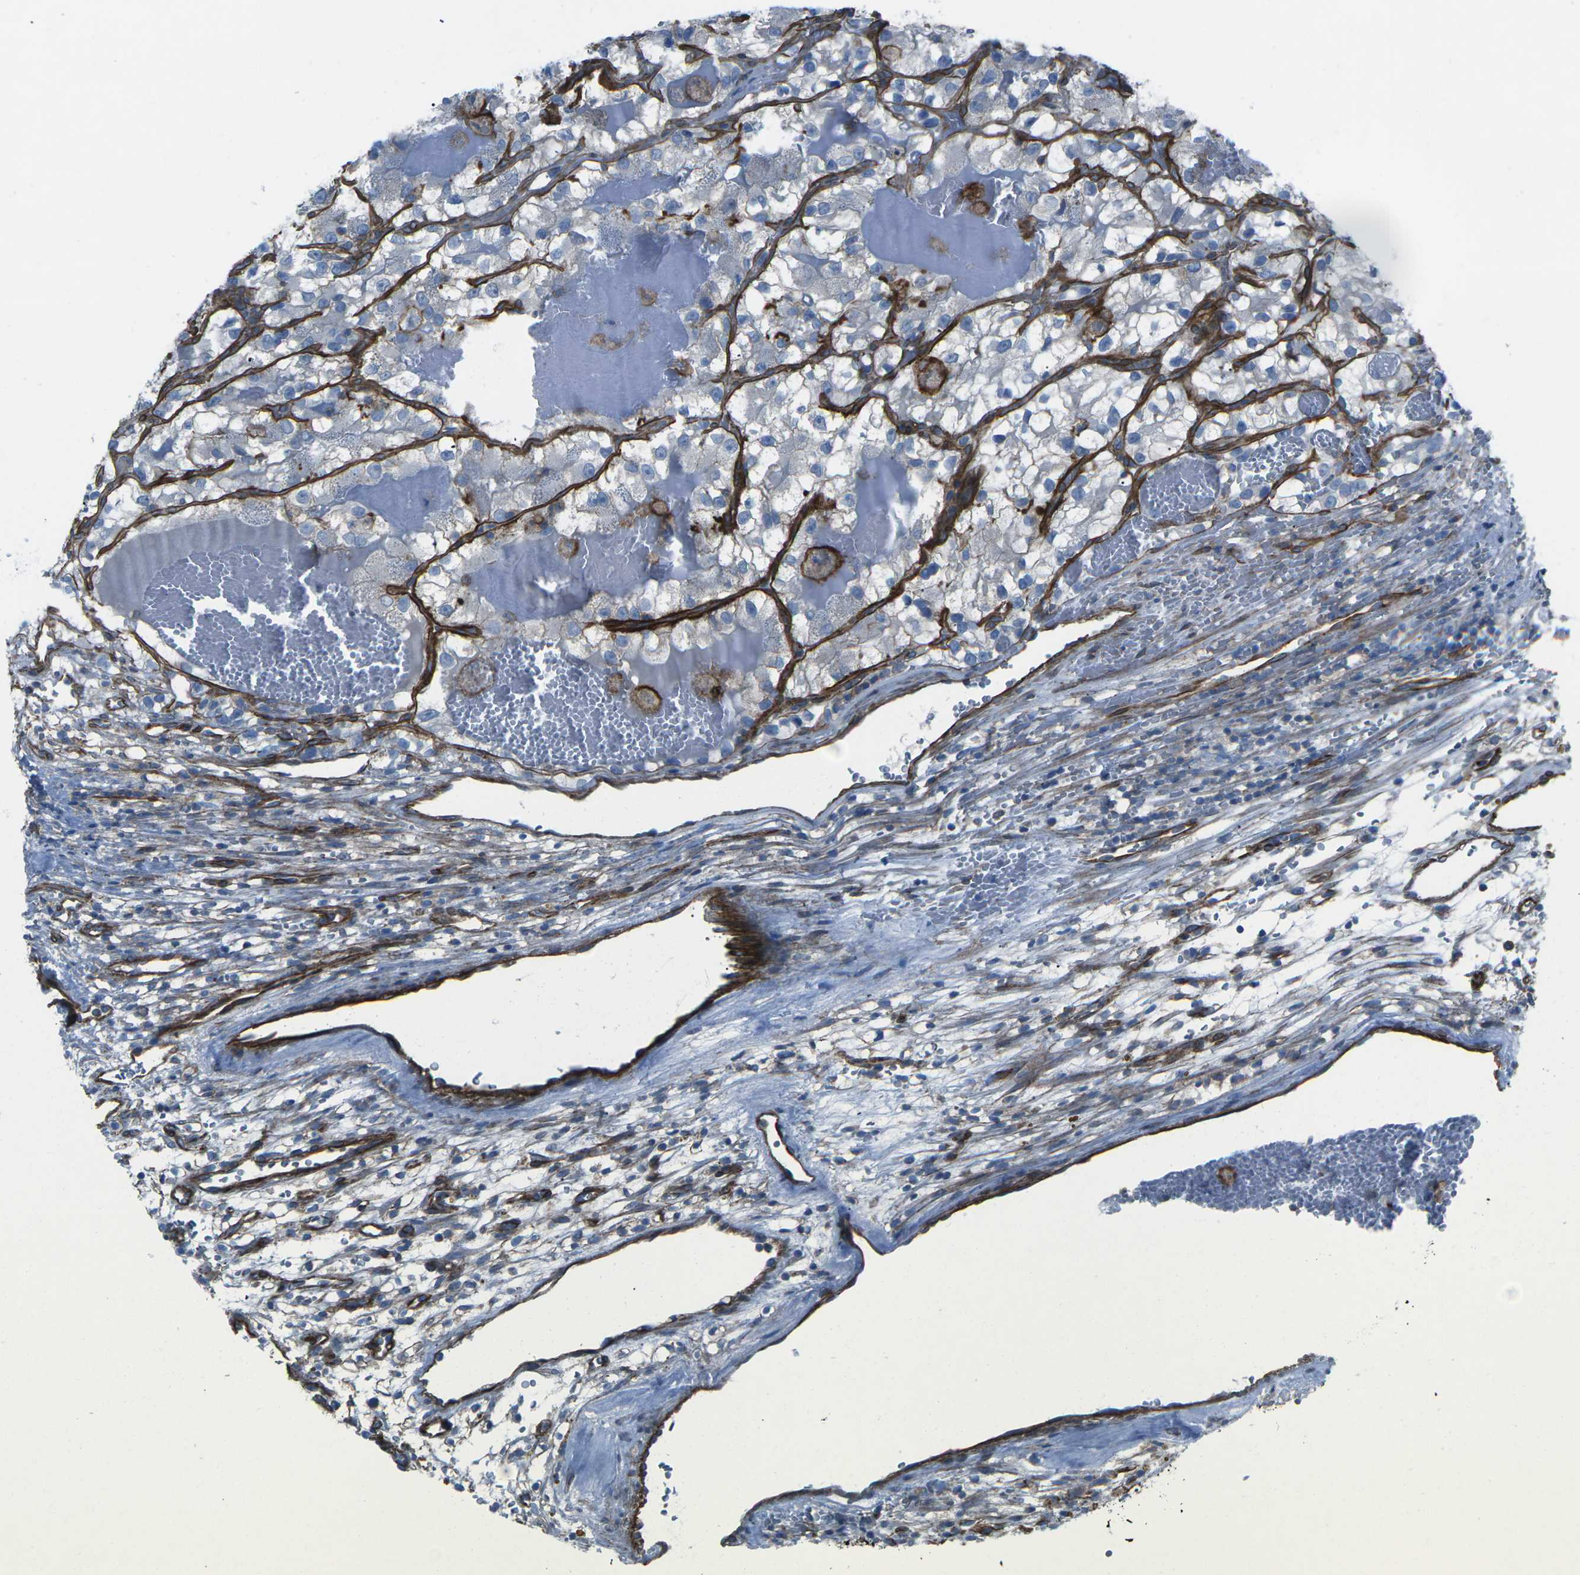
{"staining": {"intensity": "negative", "quantity": "none", "location": "none"}, "tissue": "renal cancer", "cell_type": "Tumor cells", "image_type": "cancer", "snomed": [{"axis": "morphology", "description": "Adenocarcinoma, NOS"}, {"axis": "topography", "description": "Kidney"}], "caption": "An image of human adenocarcinoma (renal) is negative for staining in tumor cells.", "gene": "UTRN", "patient": {"sex": "female", "age": 57}}